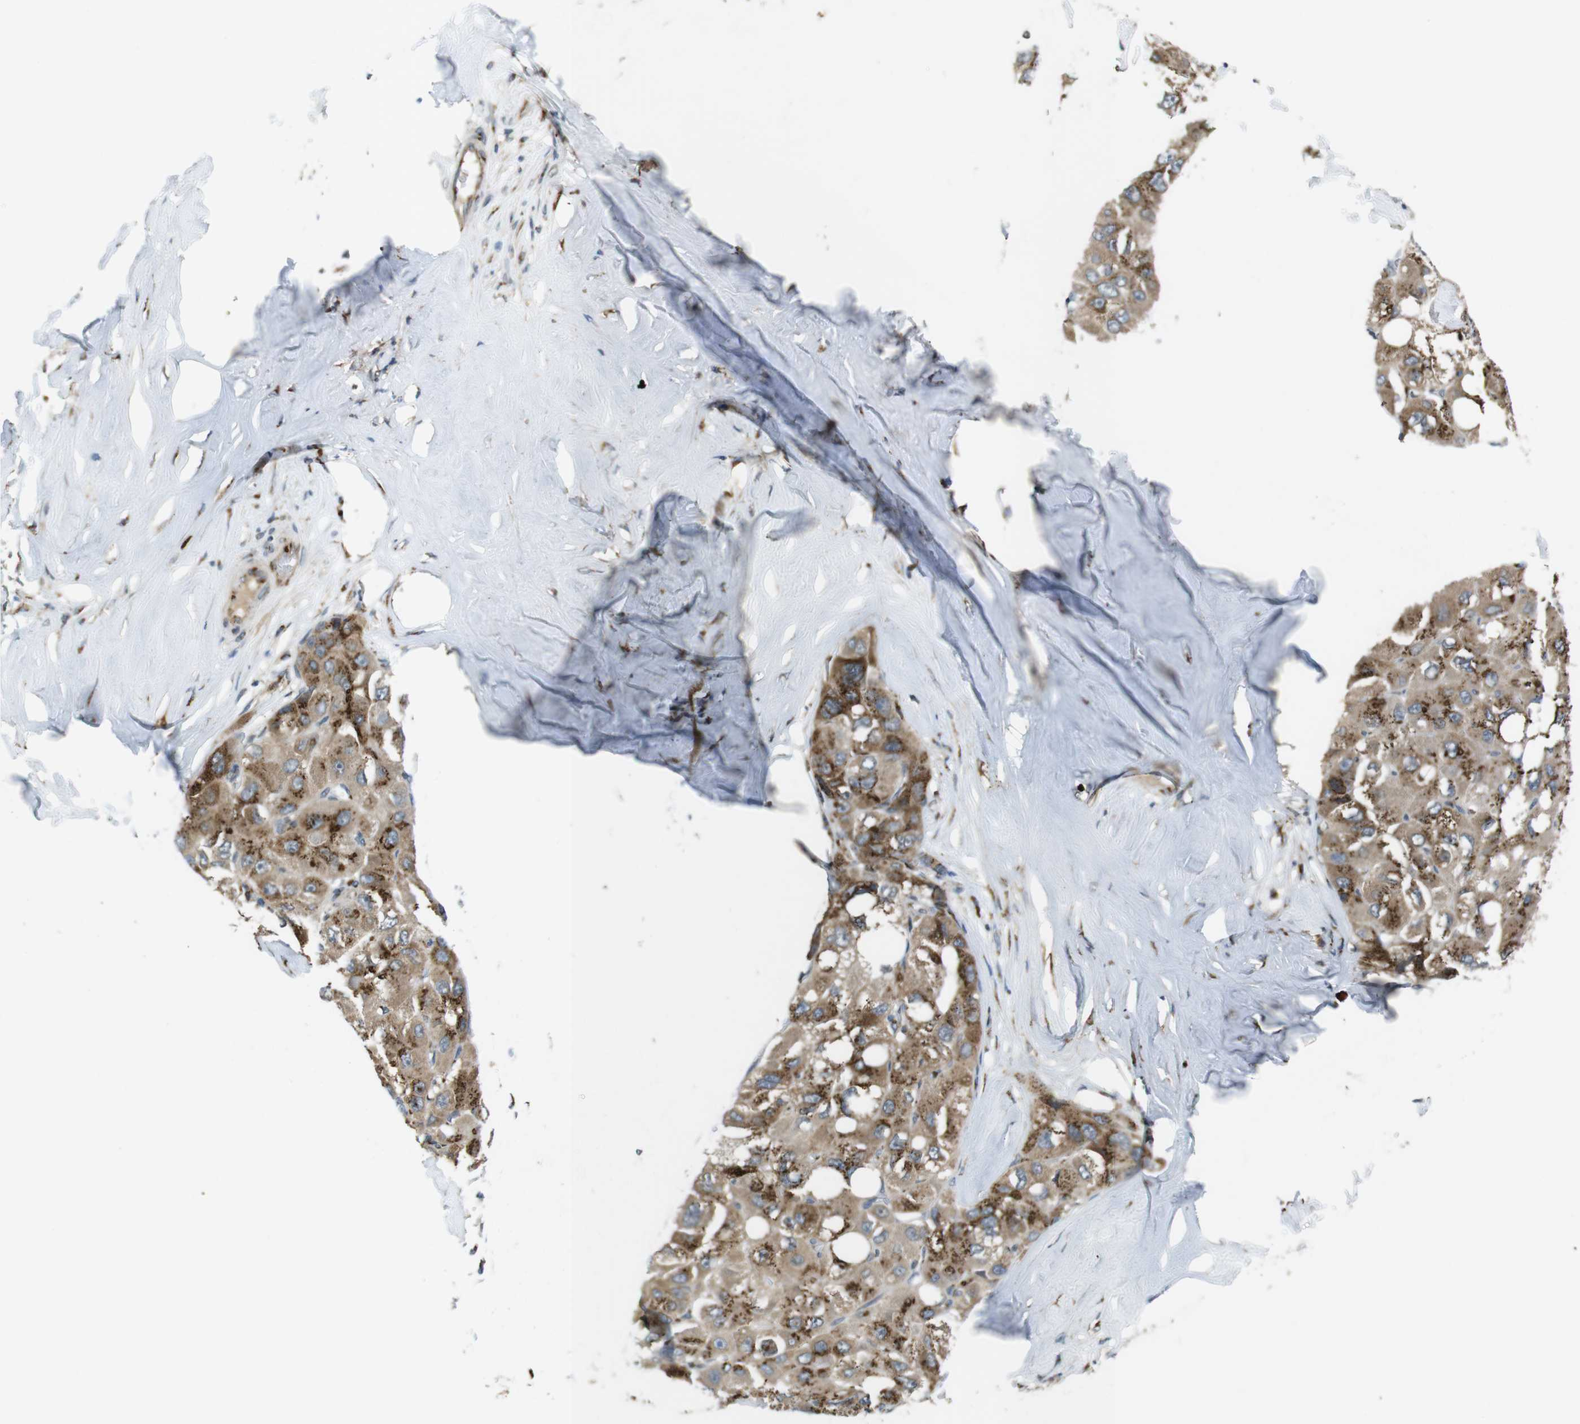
{"staining": {"intensity": "moderate", "quantity": ">75%", "location": "cytoplasmic/membranous"}, "tissue": "liver cancer", "cell_type": "Tumor cells", "image_type": "cancer", "snomed": [{"axis": "morphology", "description": "Carcinoma, Hepatocellular, NOS"}, {"axis": "topography", "description": "Liver"}], "caption": "An image of human hepatocellular carcinoma (liver) stained for a protein reveals moderate cytoplasmic/membranous brown staining in tumor cells.", "gene": "ZFPL1", "patient": {"sex": "male", "age": 80}}